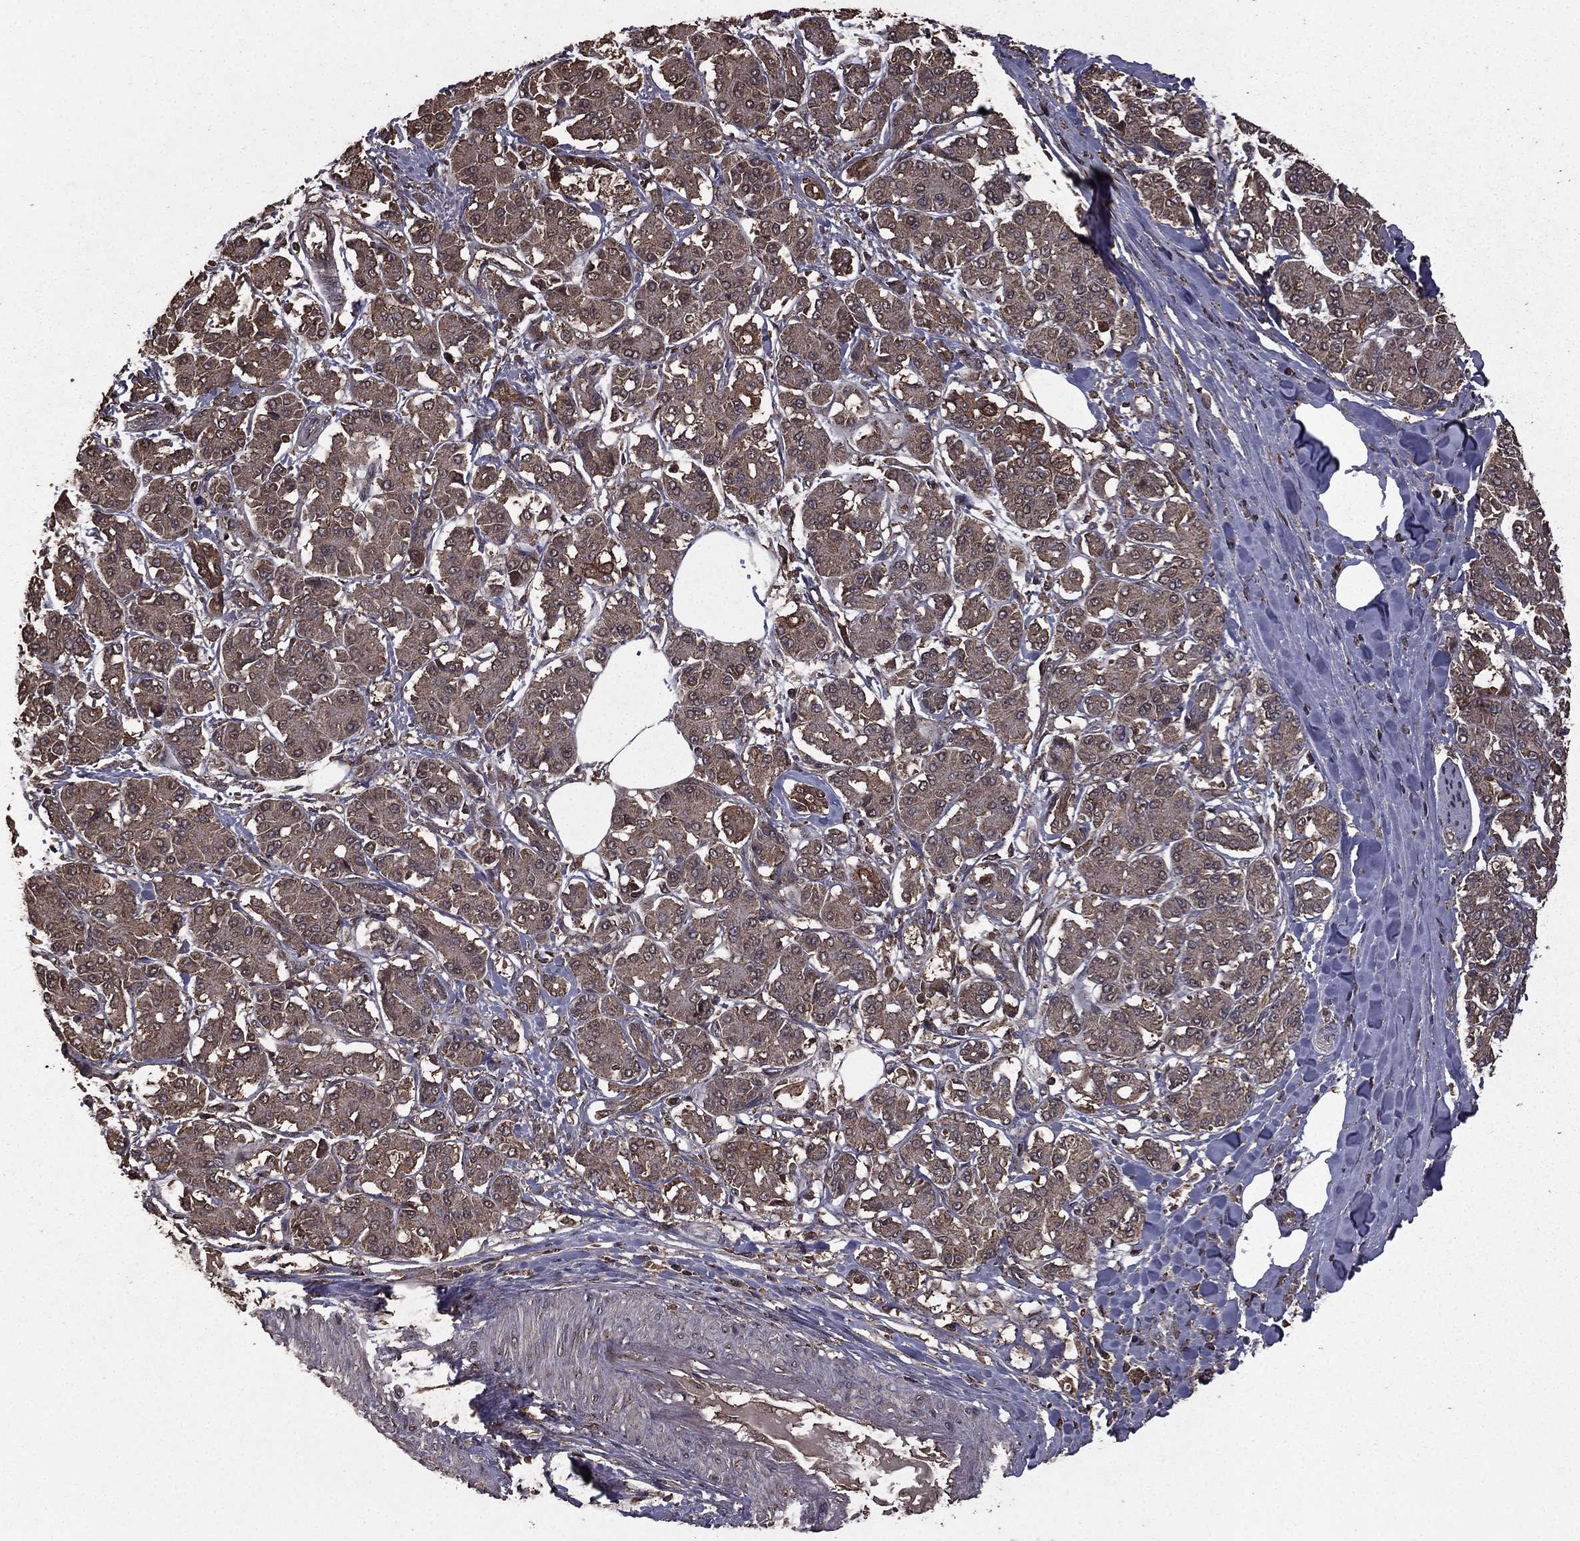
{"staining": {"intensity": "weak", "quantity": "25%-75%", "location": "cytoplasmic/membranous"}, "tissue": "pancreatic cancer", "cell_type": "Tumor cells", "image_type": "cancer", "snomed": [{"axis": "morphology", "description": "Adenocarcinoma, NOS"}, {"axis": "topography", "description": "Pancreas"}], "caption": "Immunohistochemistry staining of pancreatic adenocarcinoma, which shows low levels of weak cytoplasmic/membranous expression in about 25%-75% of tumor cells indicating weak cytoplasmic/membranous protein positivity. The staining was performed using DAB (3,3'-diaminobenzidine) (brown) for protein detection and nuclei were counterstained in hematoxylin (blue).", "gene": "BIRC6", "patient": {"sex": "female", "age": 56}}